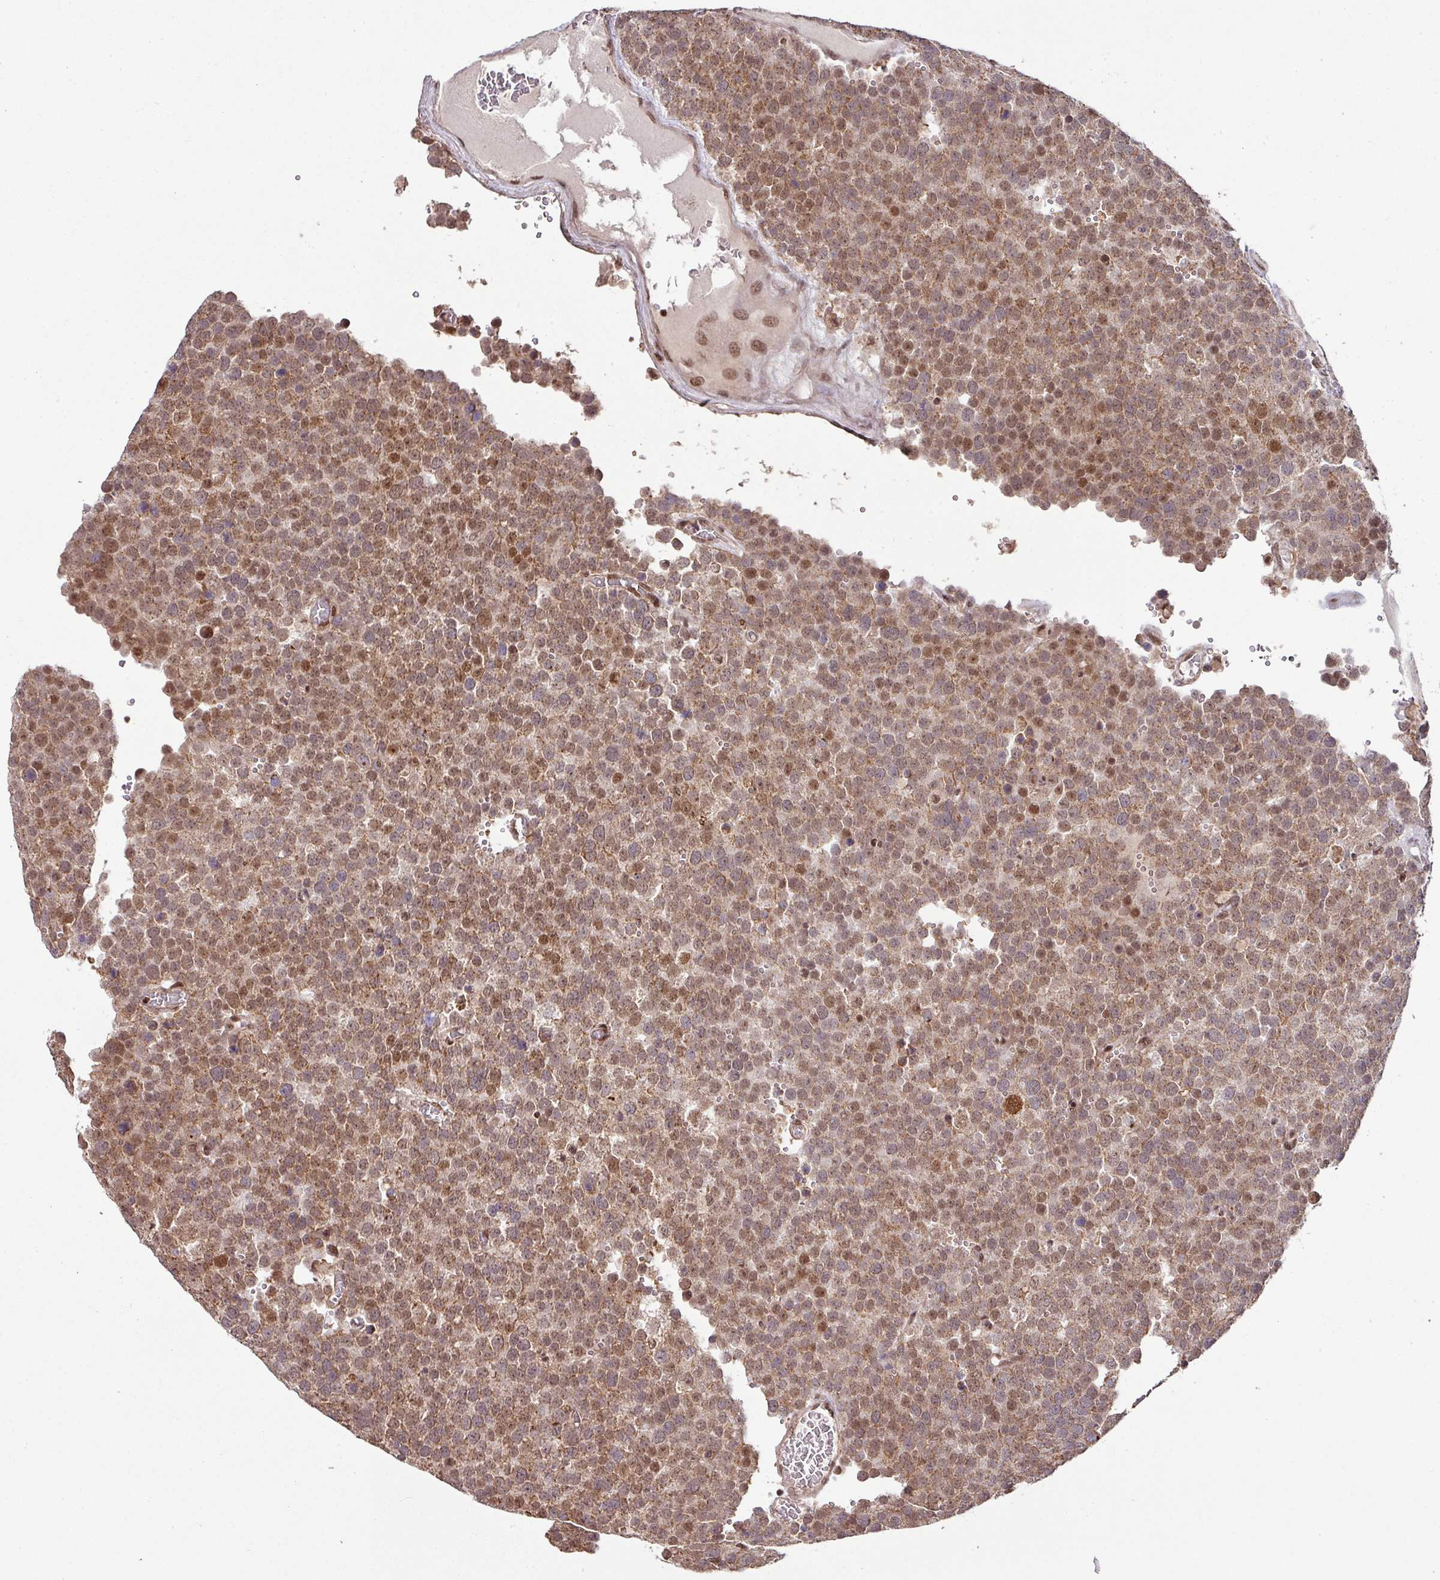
{"staining": {"intensity": "moderate", "quantity": ">75%", "location": "cytoplasmic/membranous,nuclear"}, "tissue": "testis cancer", "cell_type": "Tumor cells", "image_type": "cancer", "snomed": [{"axis": "morphology", "description": "Normal tissue, NOS"}, {"axis": "morphology", "description": "Seminoma, NOS"}, {"axis": "topography", "description": "Testis"}], "caption": "Testis cancer stained with DAB (3,3'-diaminobenzidine) immunohistochemistry (IHC) reveals medium levels of moderate cytoplasmic/membranous and nuclear staining in approximately >75% of tumor cells.", "gene": "PHF23", "patient": {"sex": "male", "age": 71}}